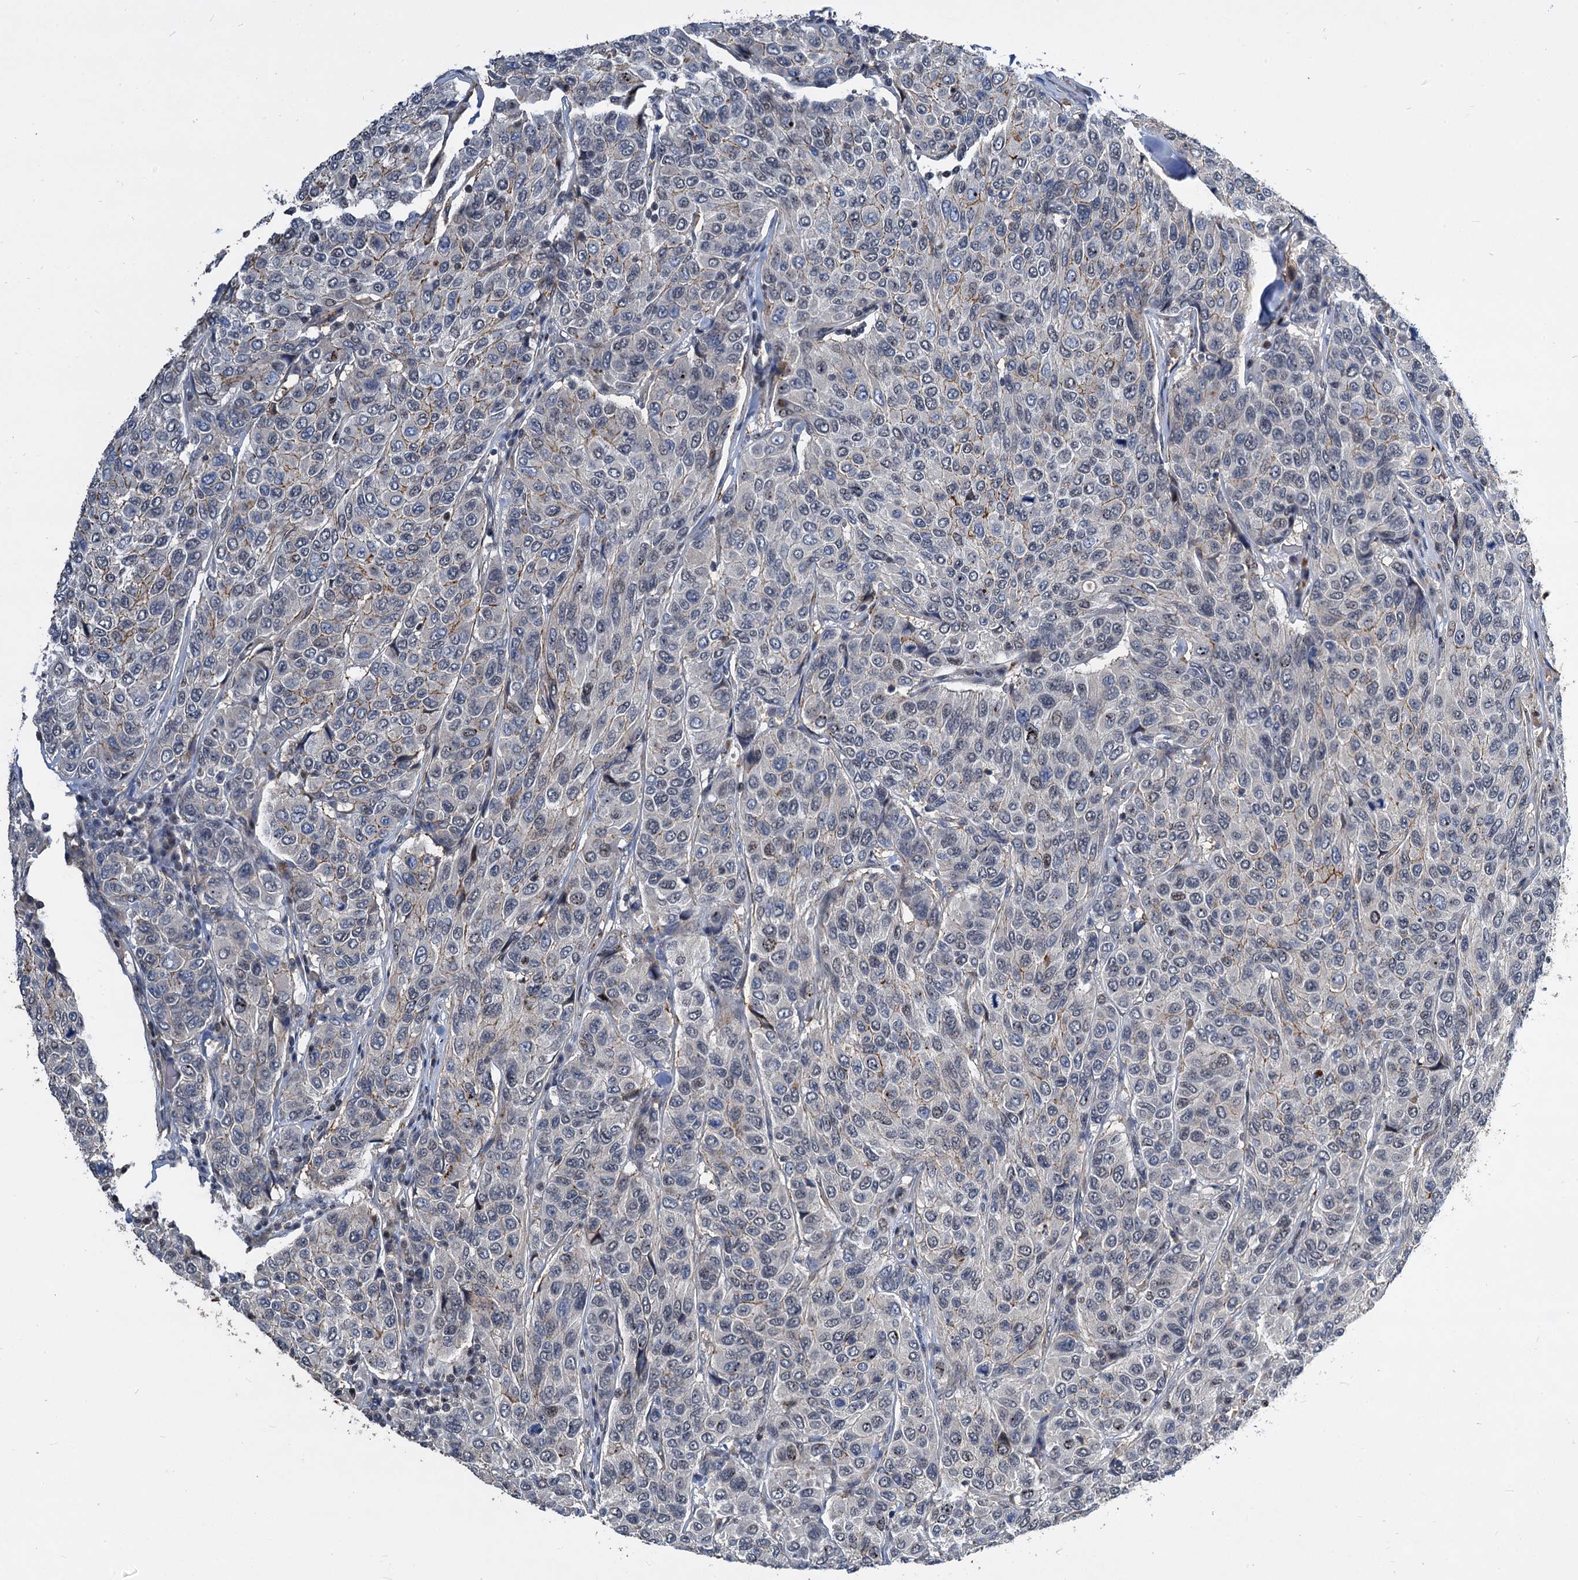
{"staining": {"intensity": "negative", "quantity": "none", "location": "none"}, "tissue": "breast cancer", "cell_type": "Tumor cells", "image_type": "cancer", "snomed": [{"axis": "morphology", "description": "Duct carcinoma"}, {"axis": "topography", "description": "Breast"}], "caption": "Image shows no significant protein positivity in tumor cells of intraductal carcinoma (breast). (Brightfield microscopy of DAB IHC at high magnification).", "gene": "ATG101", "patient": {"sex": "female", "age": 55}}